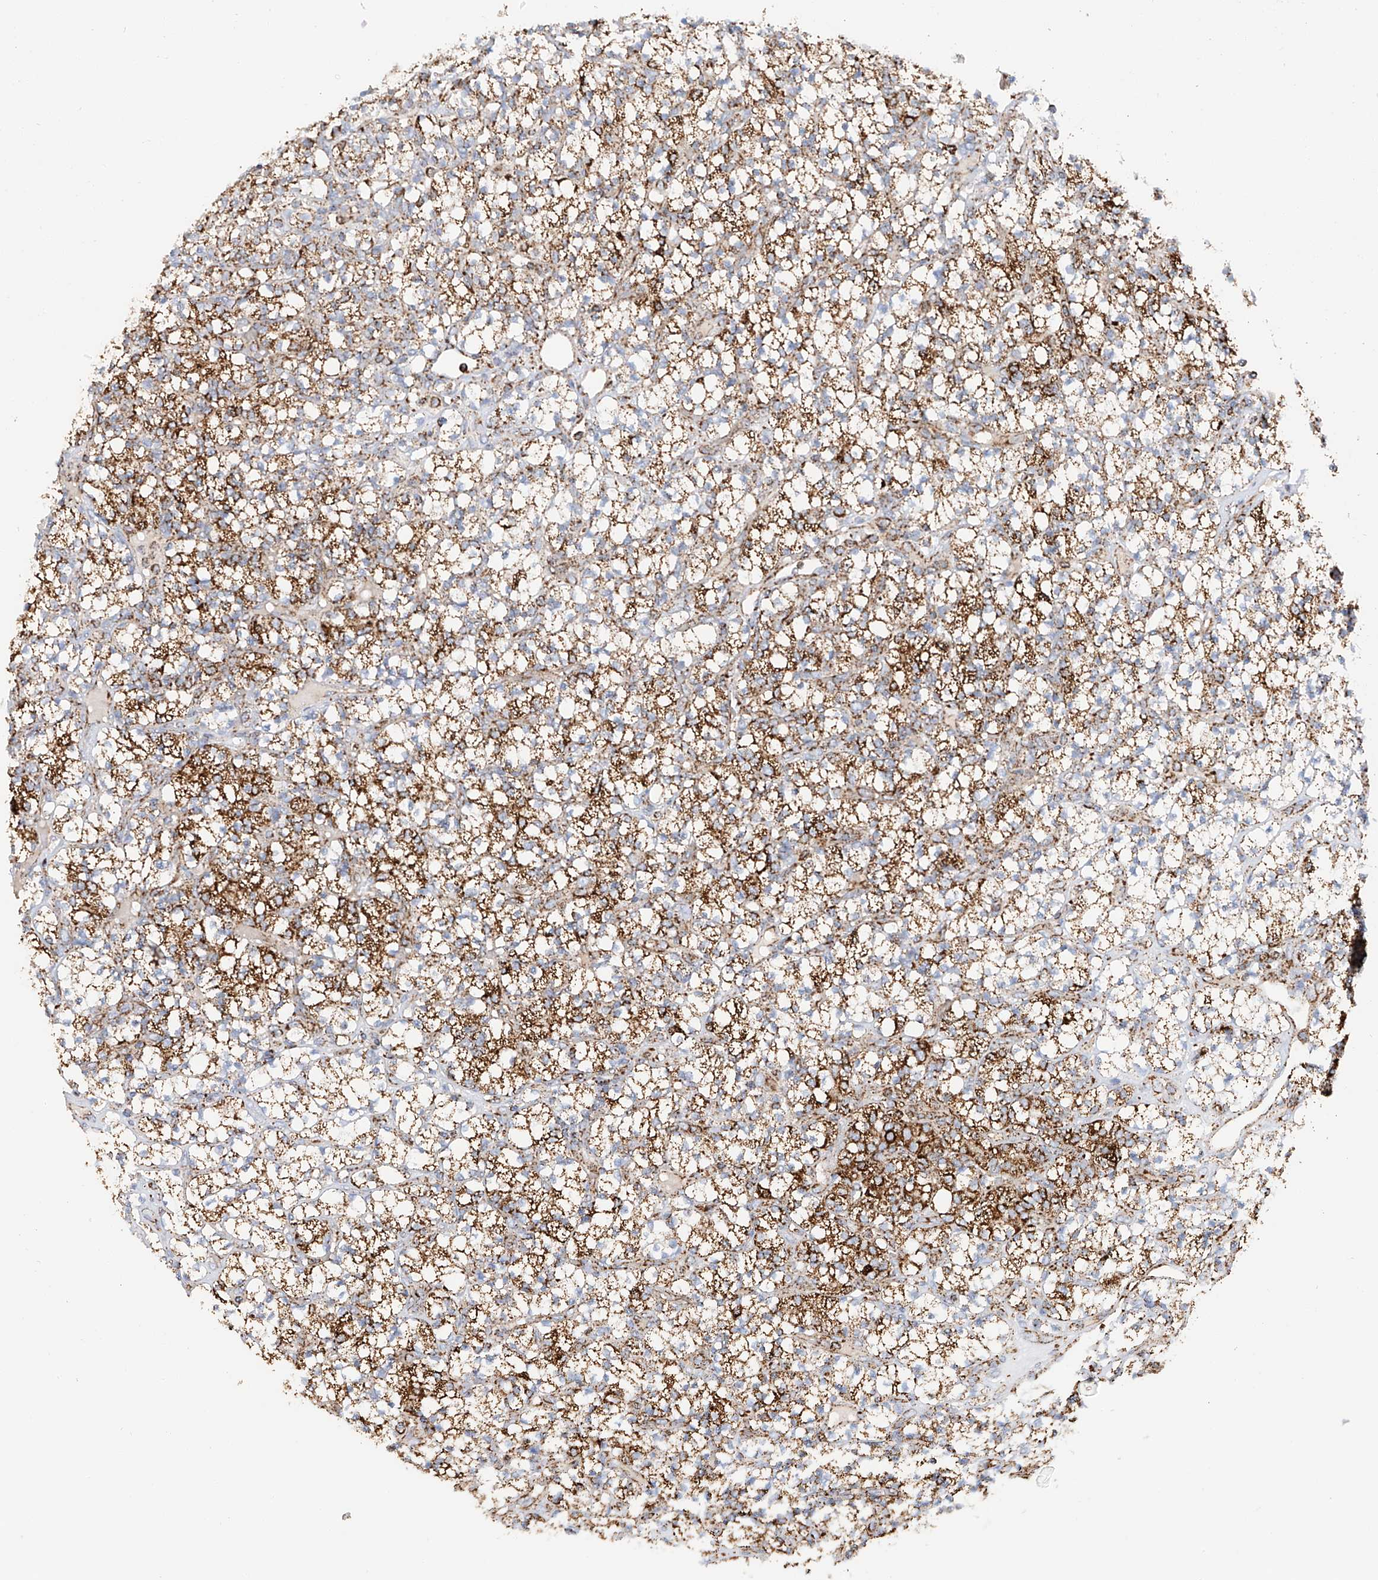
{"staining": {"intensity": "strong", "quantity": ">75%", "location": "cytoplasmic/membranous"}, "tissue": "renal cancer", "cell_type": "Tumor cells", "image_type": "cancer", "snomed": [{"axis": "morphology", "description": "Adenocarcinoma, NOS"}, {"axis": "topography", "description": "Kidney"}], "caption": "Human renal adenocarcinoma stained with a brown dye shows strong cytoplasmic/membranous positive staining in about >75% of tumor cells.", "gene": "TTC27", "patient": {"sex": "male", "age": 77}}